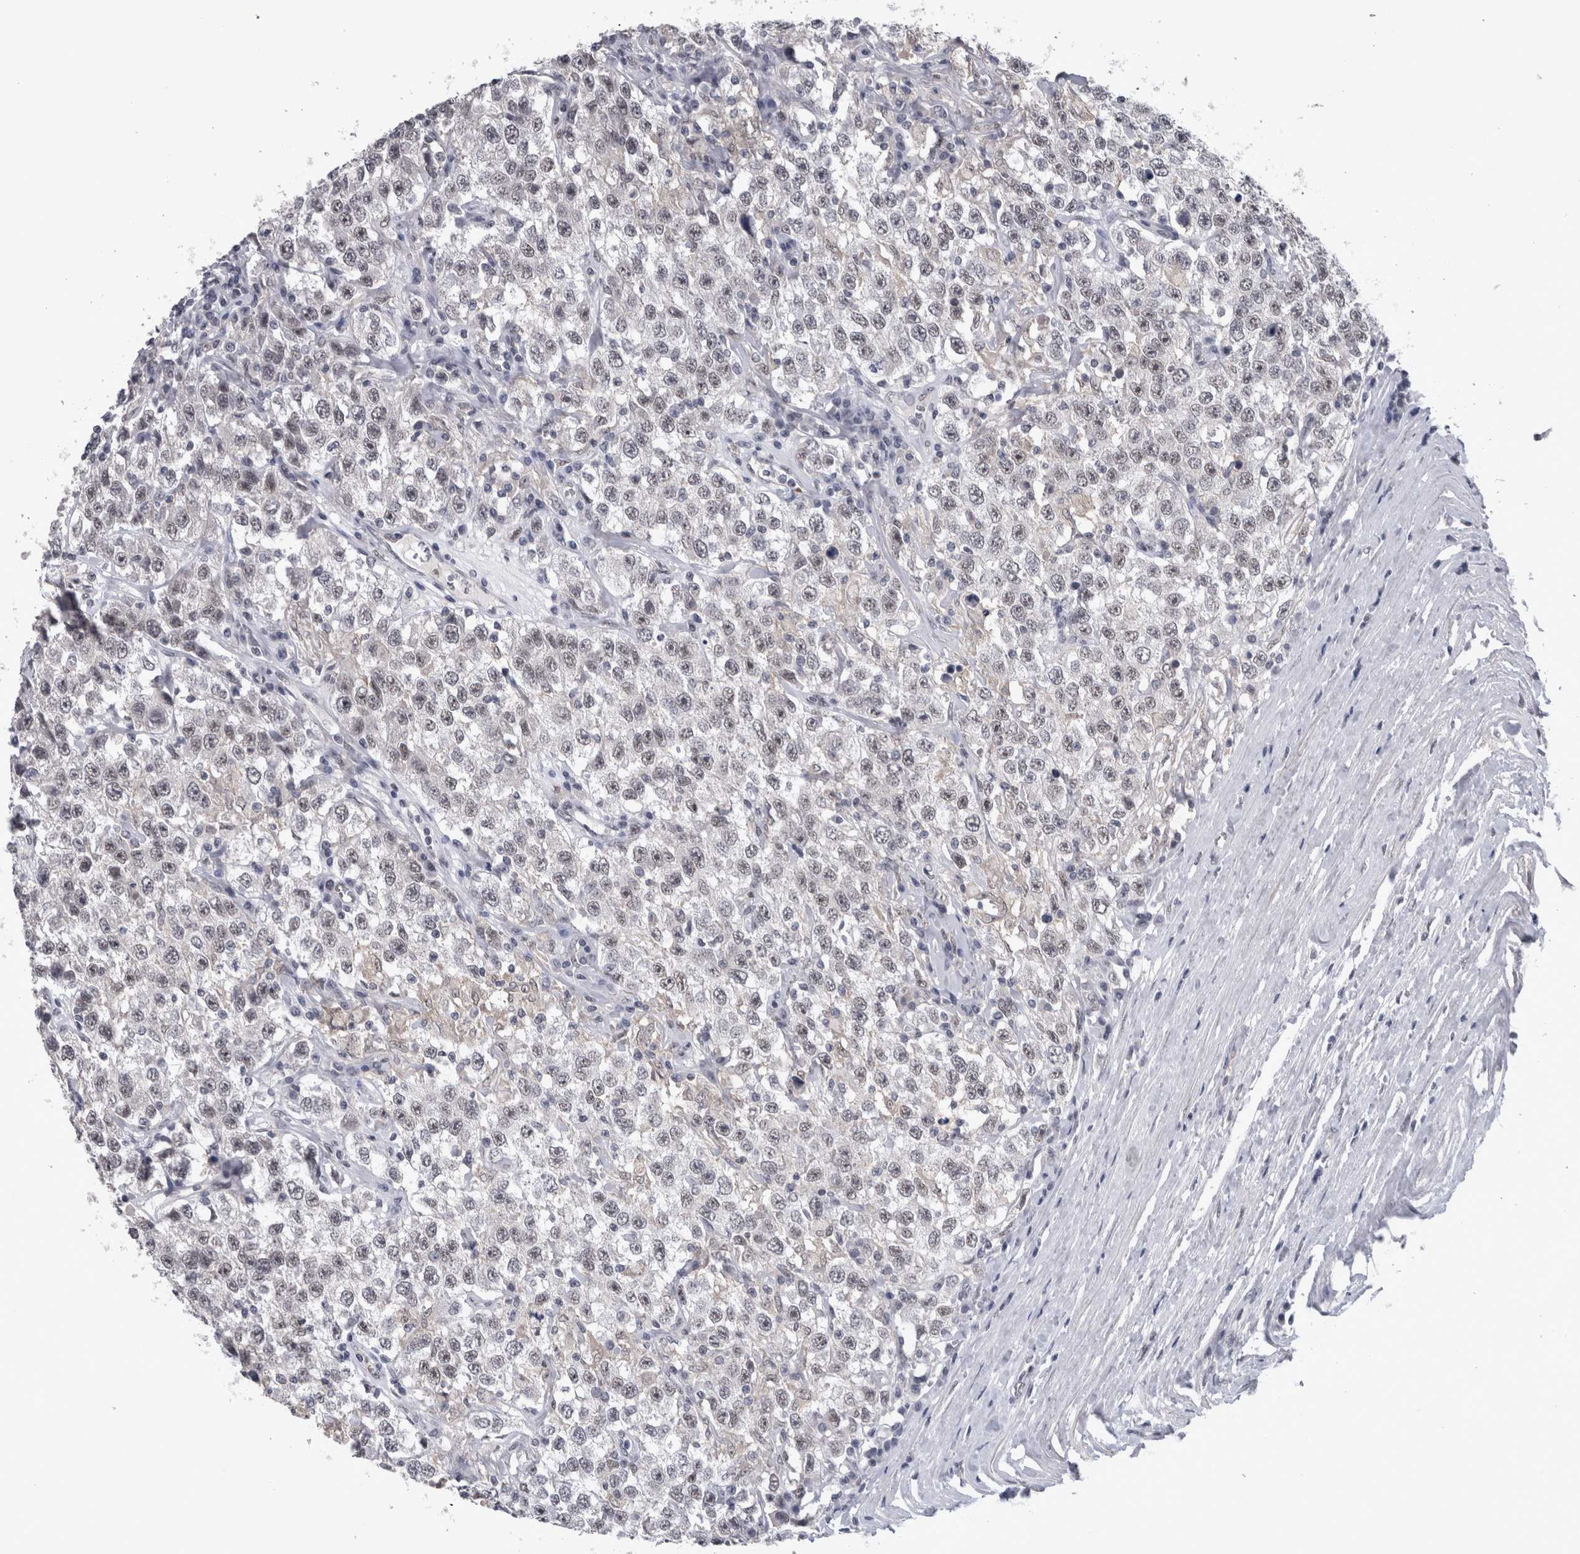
{"staining": {"intensity": "weak", "quantity": "<25%", "location": "nuclear"}, "tissue": "testis cancer", "cell_type": "Tumor cells", "image_type": "cancer", "snomed": [{"axis": "morphology", "description": "Seminoma, NOS"}, {"axis": "topography", "description": "Testis"}], "caption": "IHC image of human testis seminoma stained for a protein (brown), which shows no staining in tumor cells.", "gene": "PEBP4", "patient": {"sex": "male", "age": 41}}